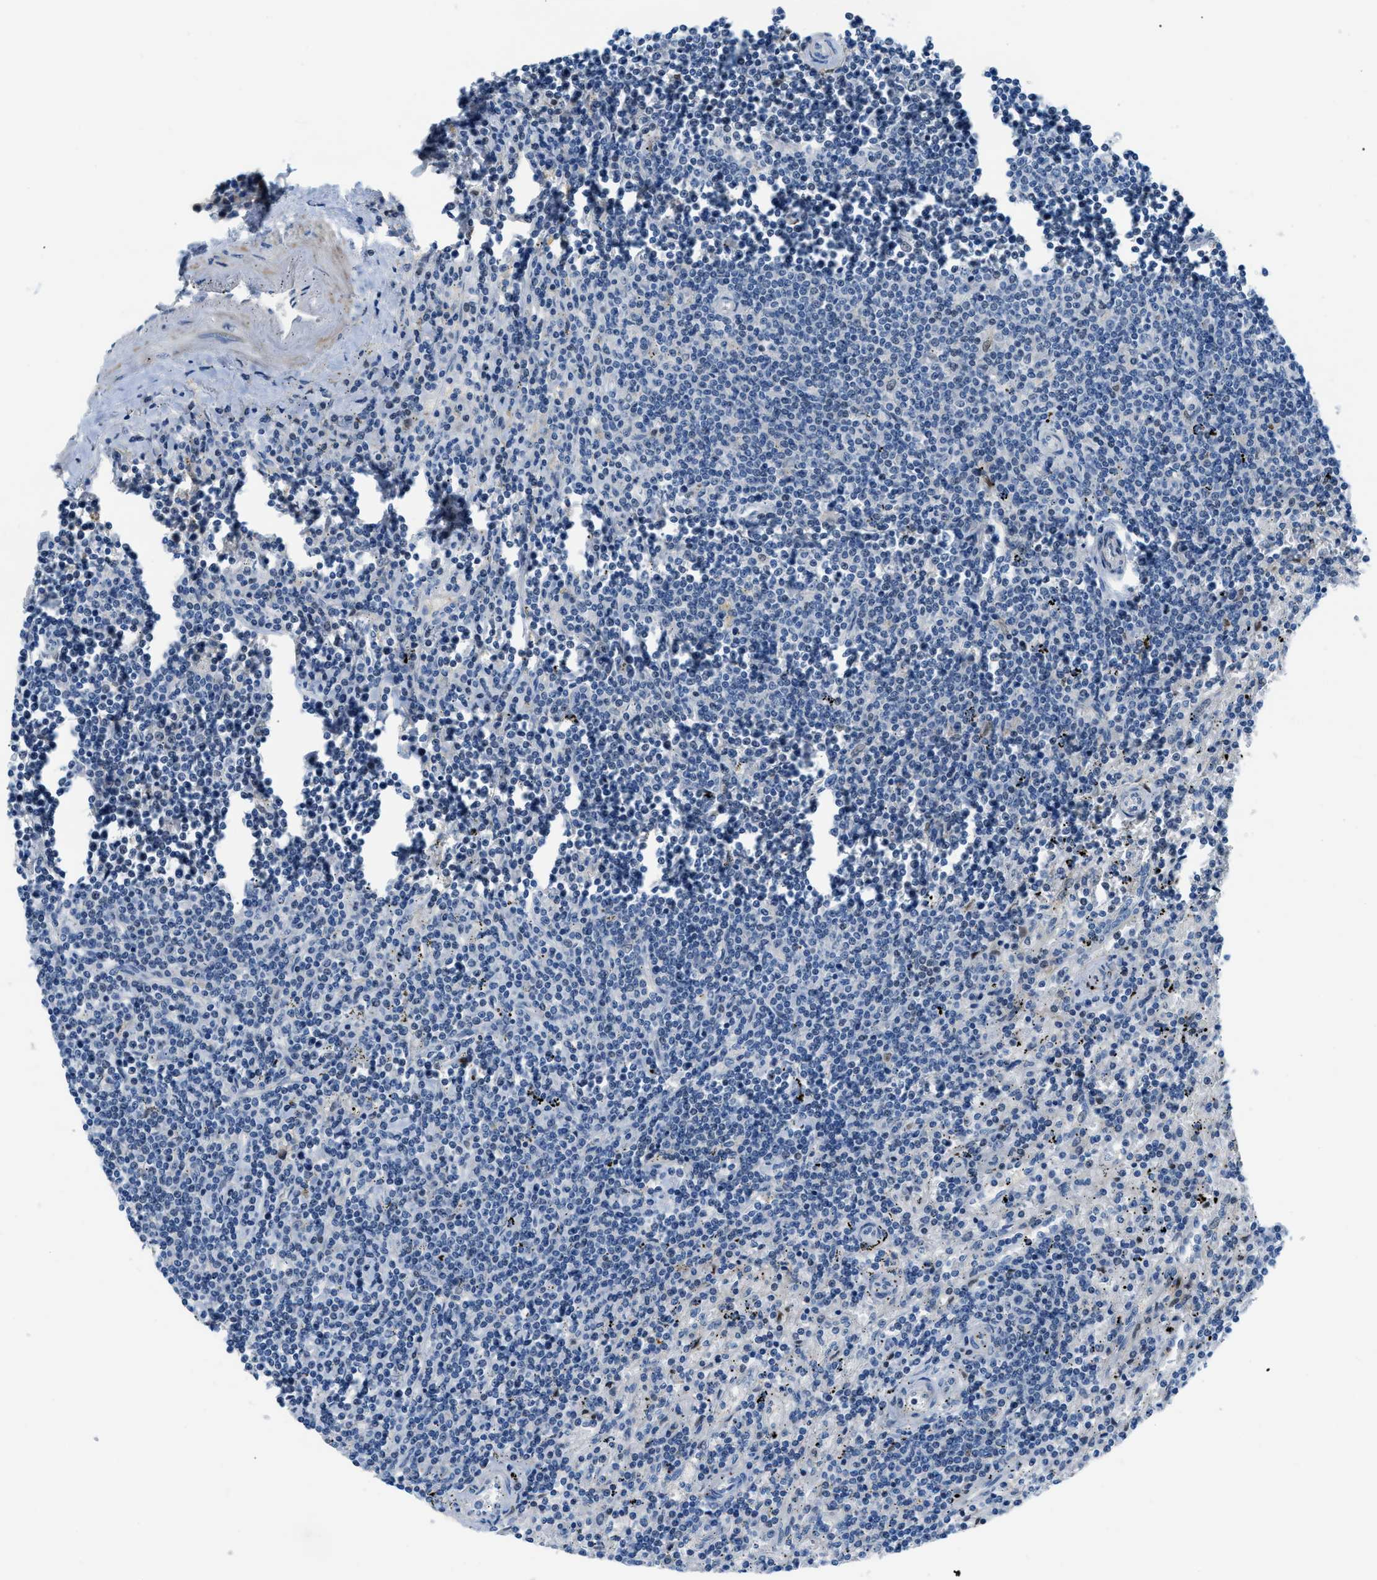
{"staining": {"intensity": "negative", "quantity": "none", "location": "none"}, "tissue": "lymphoma", "cell_type": "Tumor cells", "image_type": "cancer", "snomed": [{"axis": "morphology", "description": "Malignant lymphoma, non-Hodgkin's type, Low grade"}, {"axis": "topography", "description": "Spleen"}], "caption": "Immunohistochemistry (IHC) histopathology image of neoplastic tissue: malignant lymphoma, non-Hodgkin's type (low-grade) stained with DAB (3,3'-diaminobenzidine) reveals no significant protein expression in tumor cells.", "gene": "FDCSP", "patient": {"sex": "male", "age": 76}}